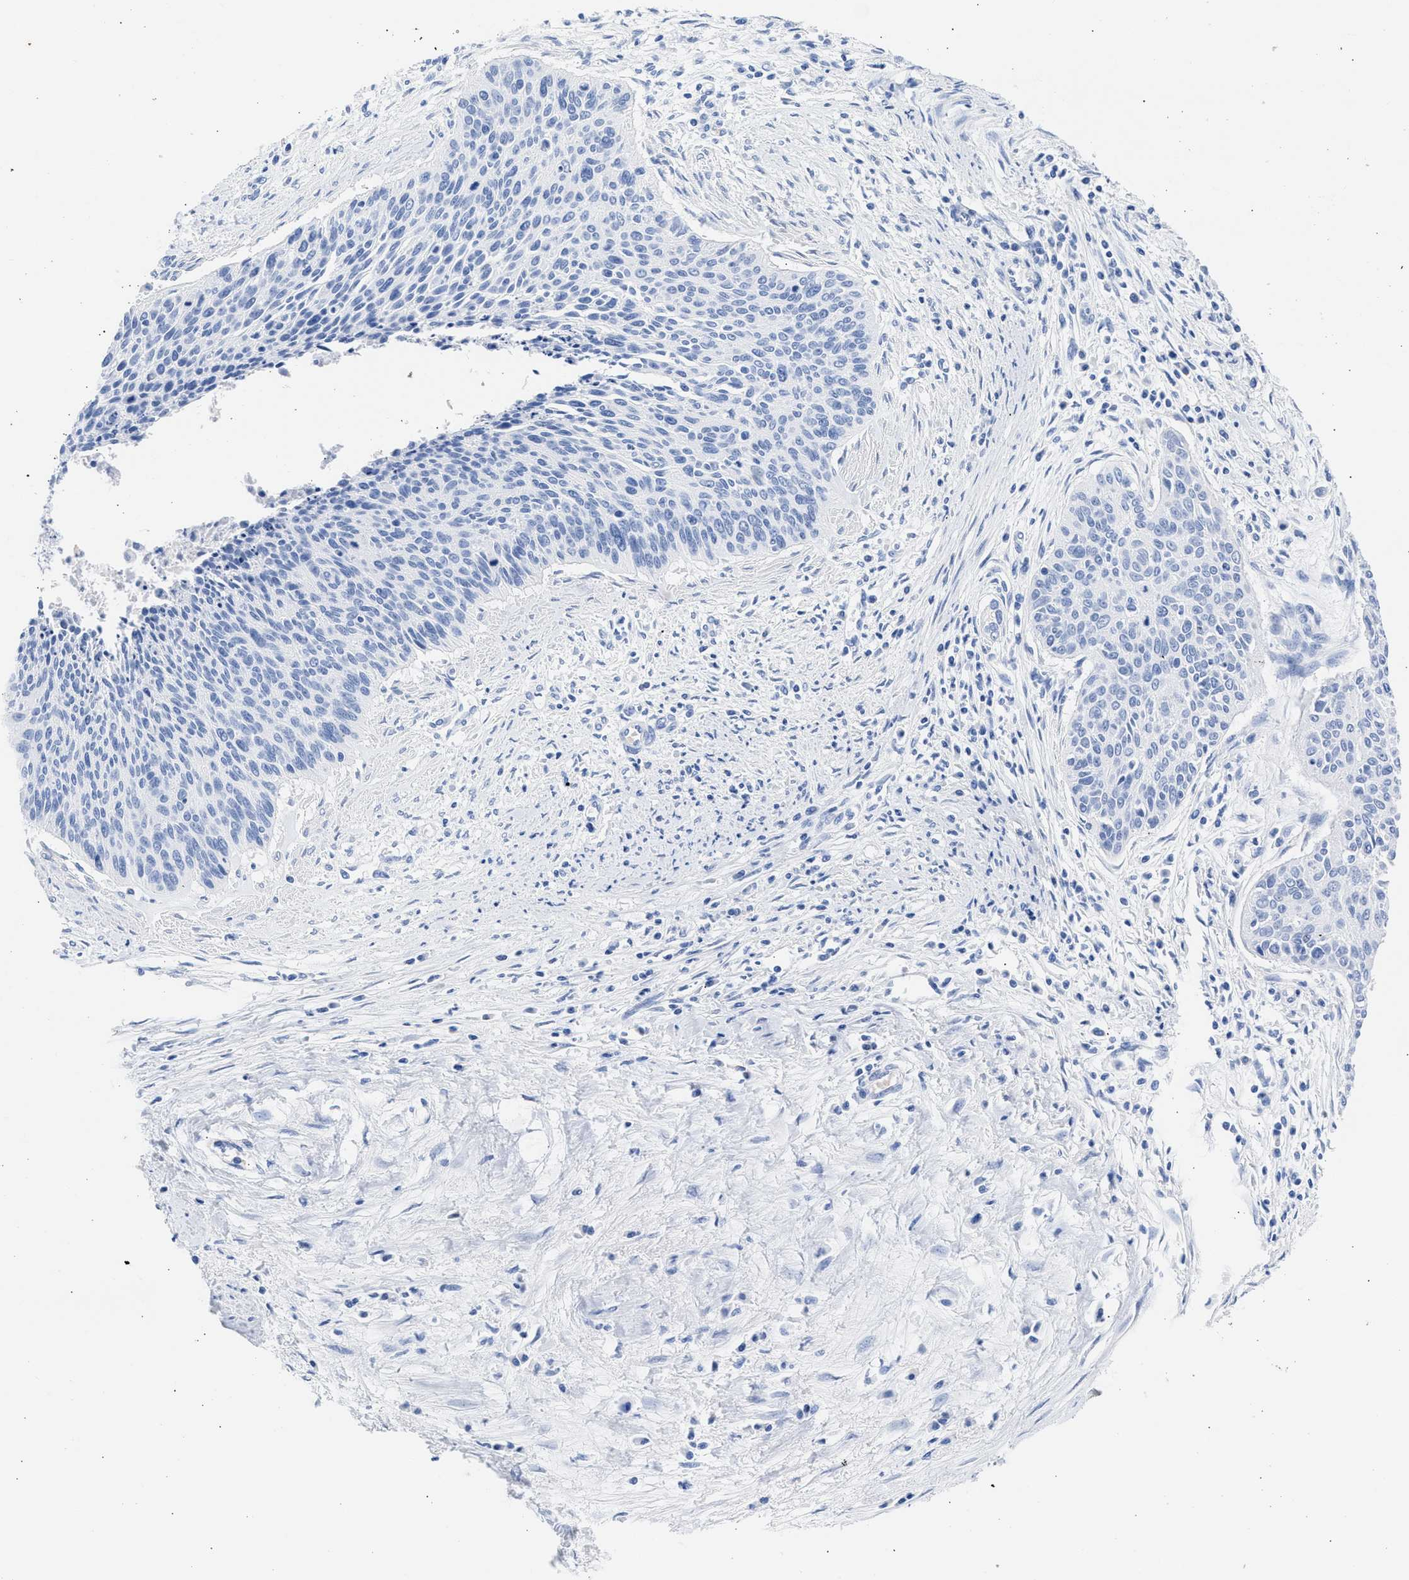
{"staining": {"intensity": "negative", "quantity": "none", "location": "none"}, "tissue": "cervical cancer", "cell_type": "Tumor cells", "image_type": "cancer", "snomed": [{"axis": "morphology", "description": "Squamous cell carcinoma, NOS"}, {"axis": "topography", "description": "Cervix"}], "caption": "Immunohistochemistry (IHC) photomicrograph of neoplastic tissue: cervical cancer (squamous cell carcinoma) stained with DAB shows no significant protein expression in tumor cells.", "gene": "RSPH1", "patient": {"sex": "female", "age": 55}}